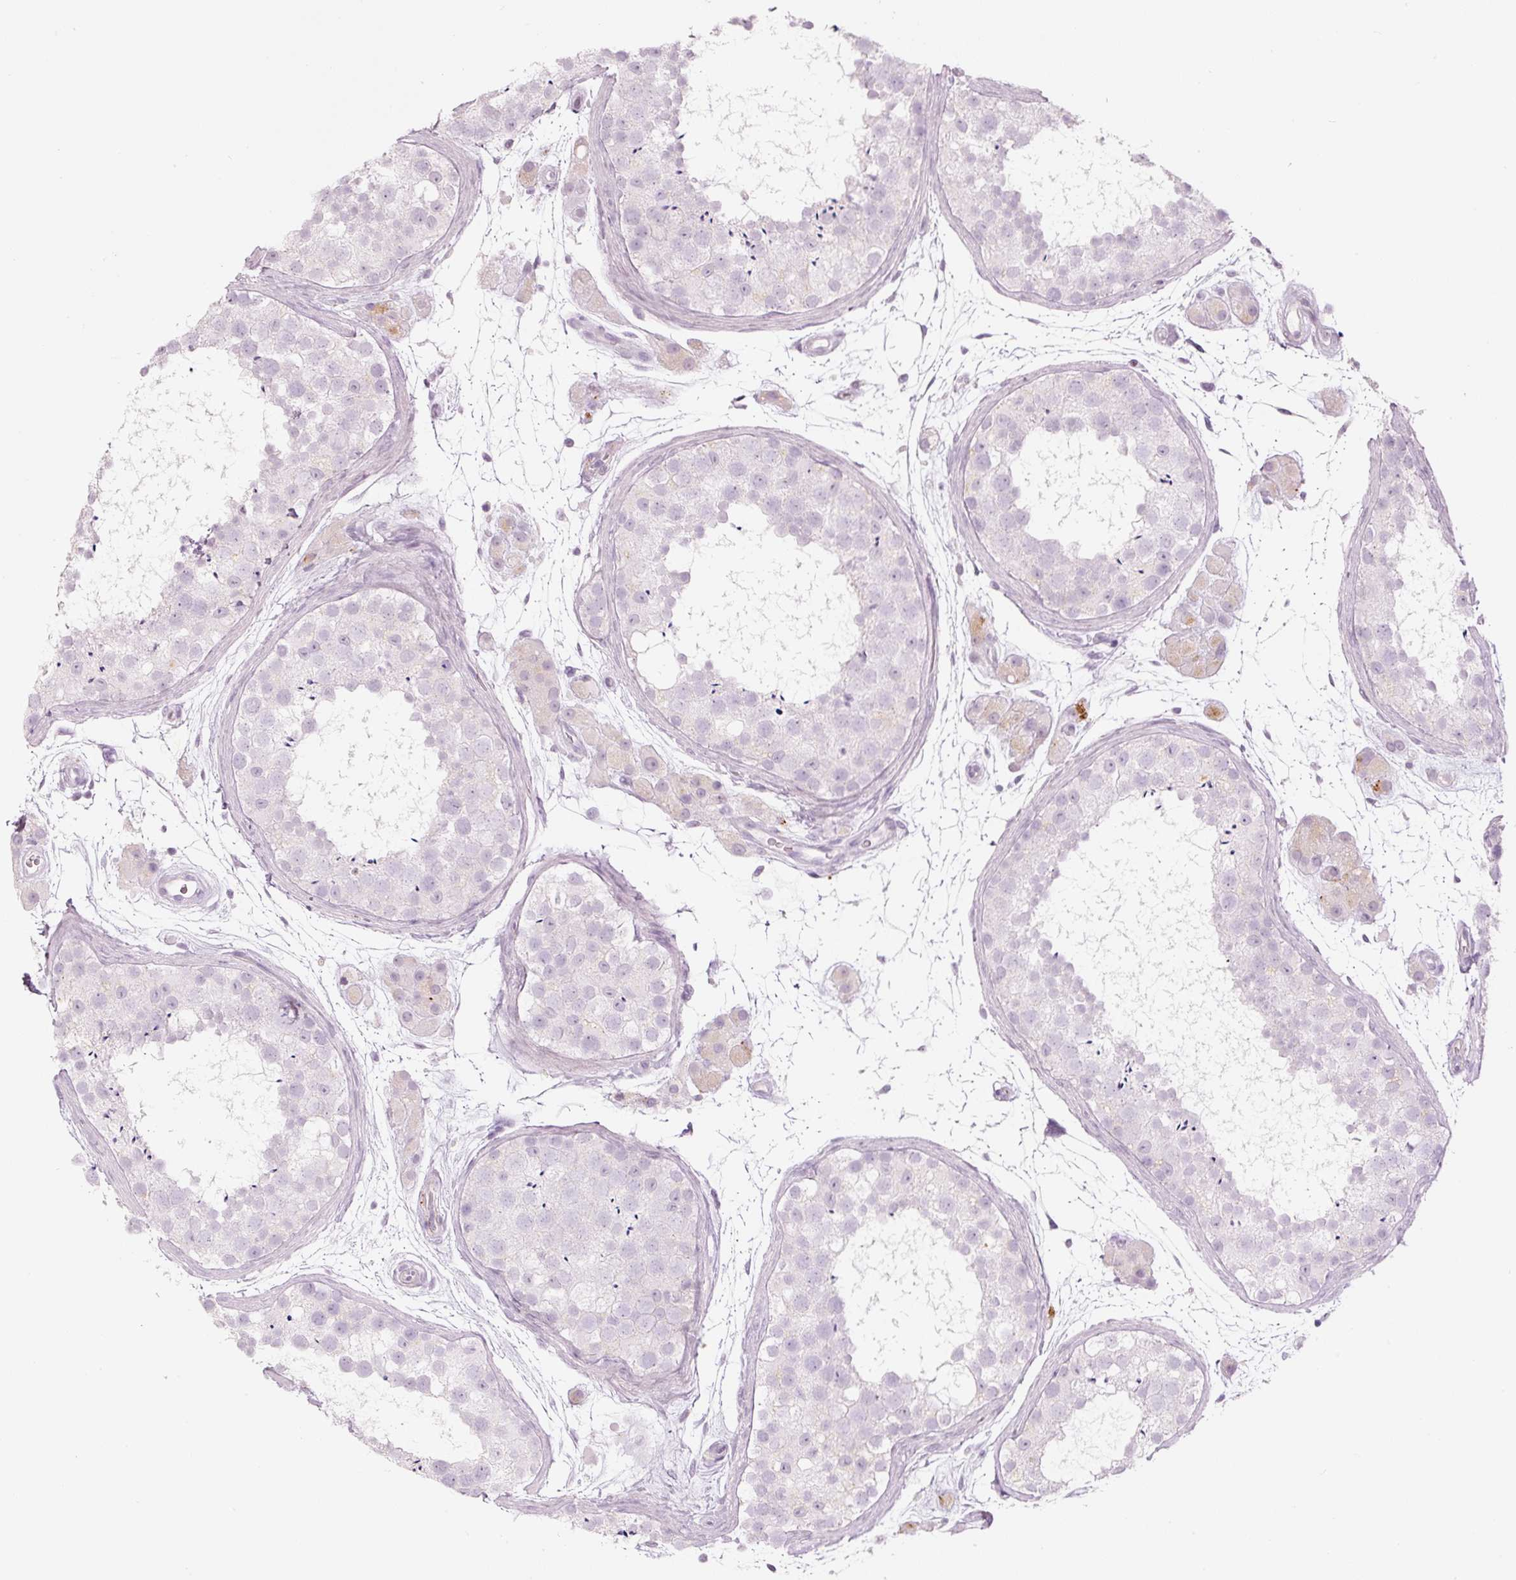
{"staining": {"intensity": "weak", "quantity": "<25%", "location": "cytoplasmic/membranous"}, "tissue": "testis", "cell_type": "Cells in seminiferous ducts", "image_type": "normal", "snomed": [{"axis": "morphology", "description": "Normal tissue, NOS"}, {"axis": "topography", "description": "Testis"}], "caption": "Immunohistochemistry photomicrograph of normal human testis stained for a protein (brown), which demonstrates no positivity in cells in seminiferous ducts.", "gene": "LECT2", "patient": {"sex": "male", "age": 41}}